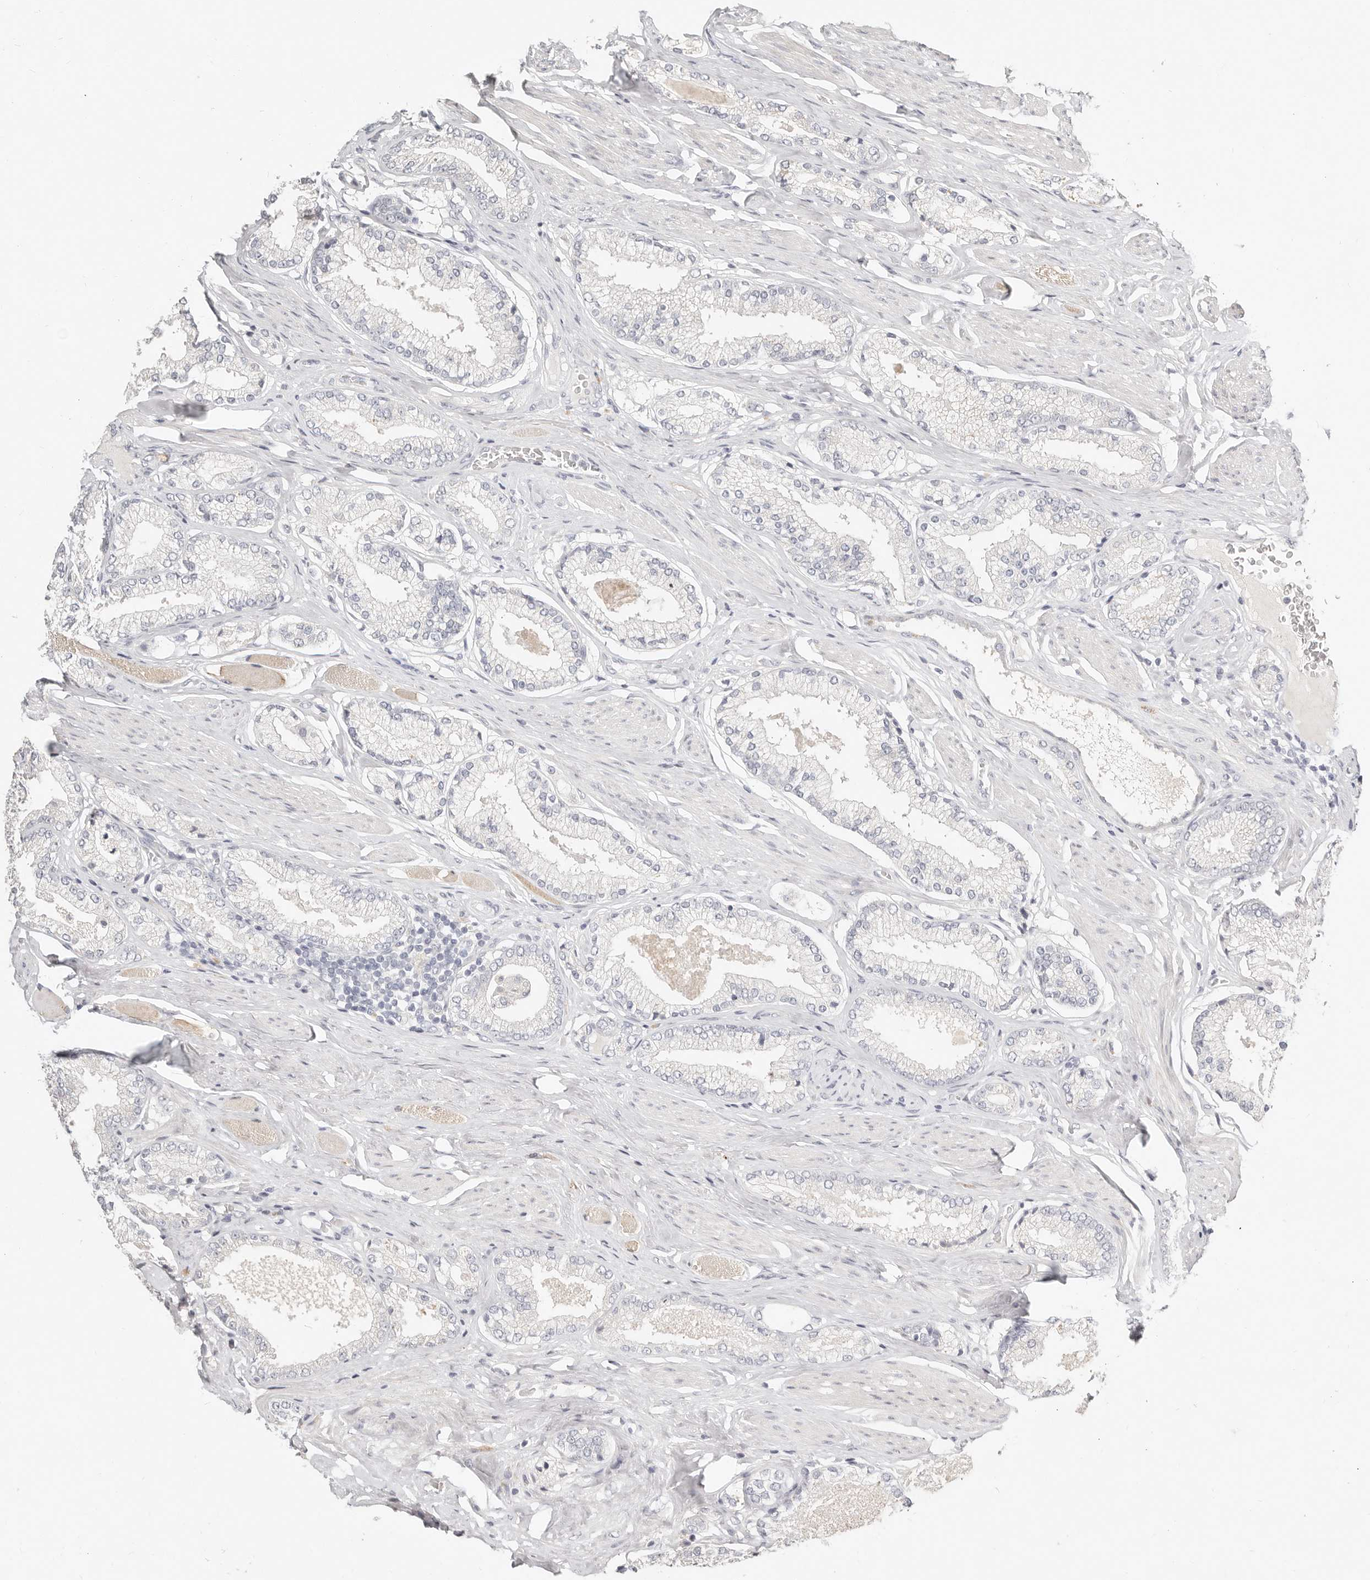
{"staining": {"intensity": "negative", "quantity": "none", "location": "none"}, "tissue": "prostate cancer", "cell_type": "Tumor cells", "image_type": "cancer", "snomed": [{"axis": "morphology", "description": "Adenocarcinoma, Low grade"}, {"axis": "topography", "description": "Prostate"}], "caption": "This is a histopathology image of immunohistochemistry staining of prostate cancer (low-grade adenocarcinoma), which shows no positivity in tumor cells.", "gene": "TMEM63B", "patient": {"sex": "male", "age": 71}}